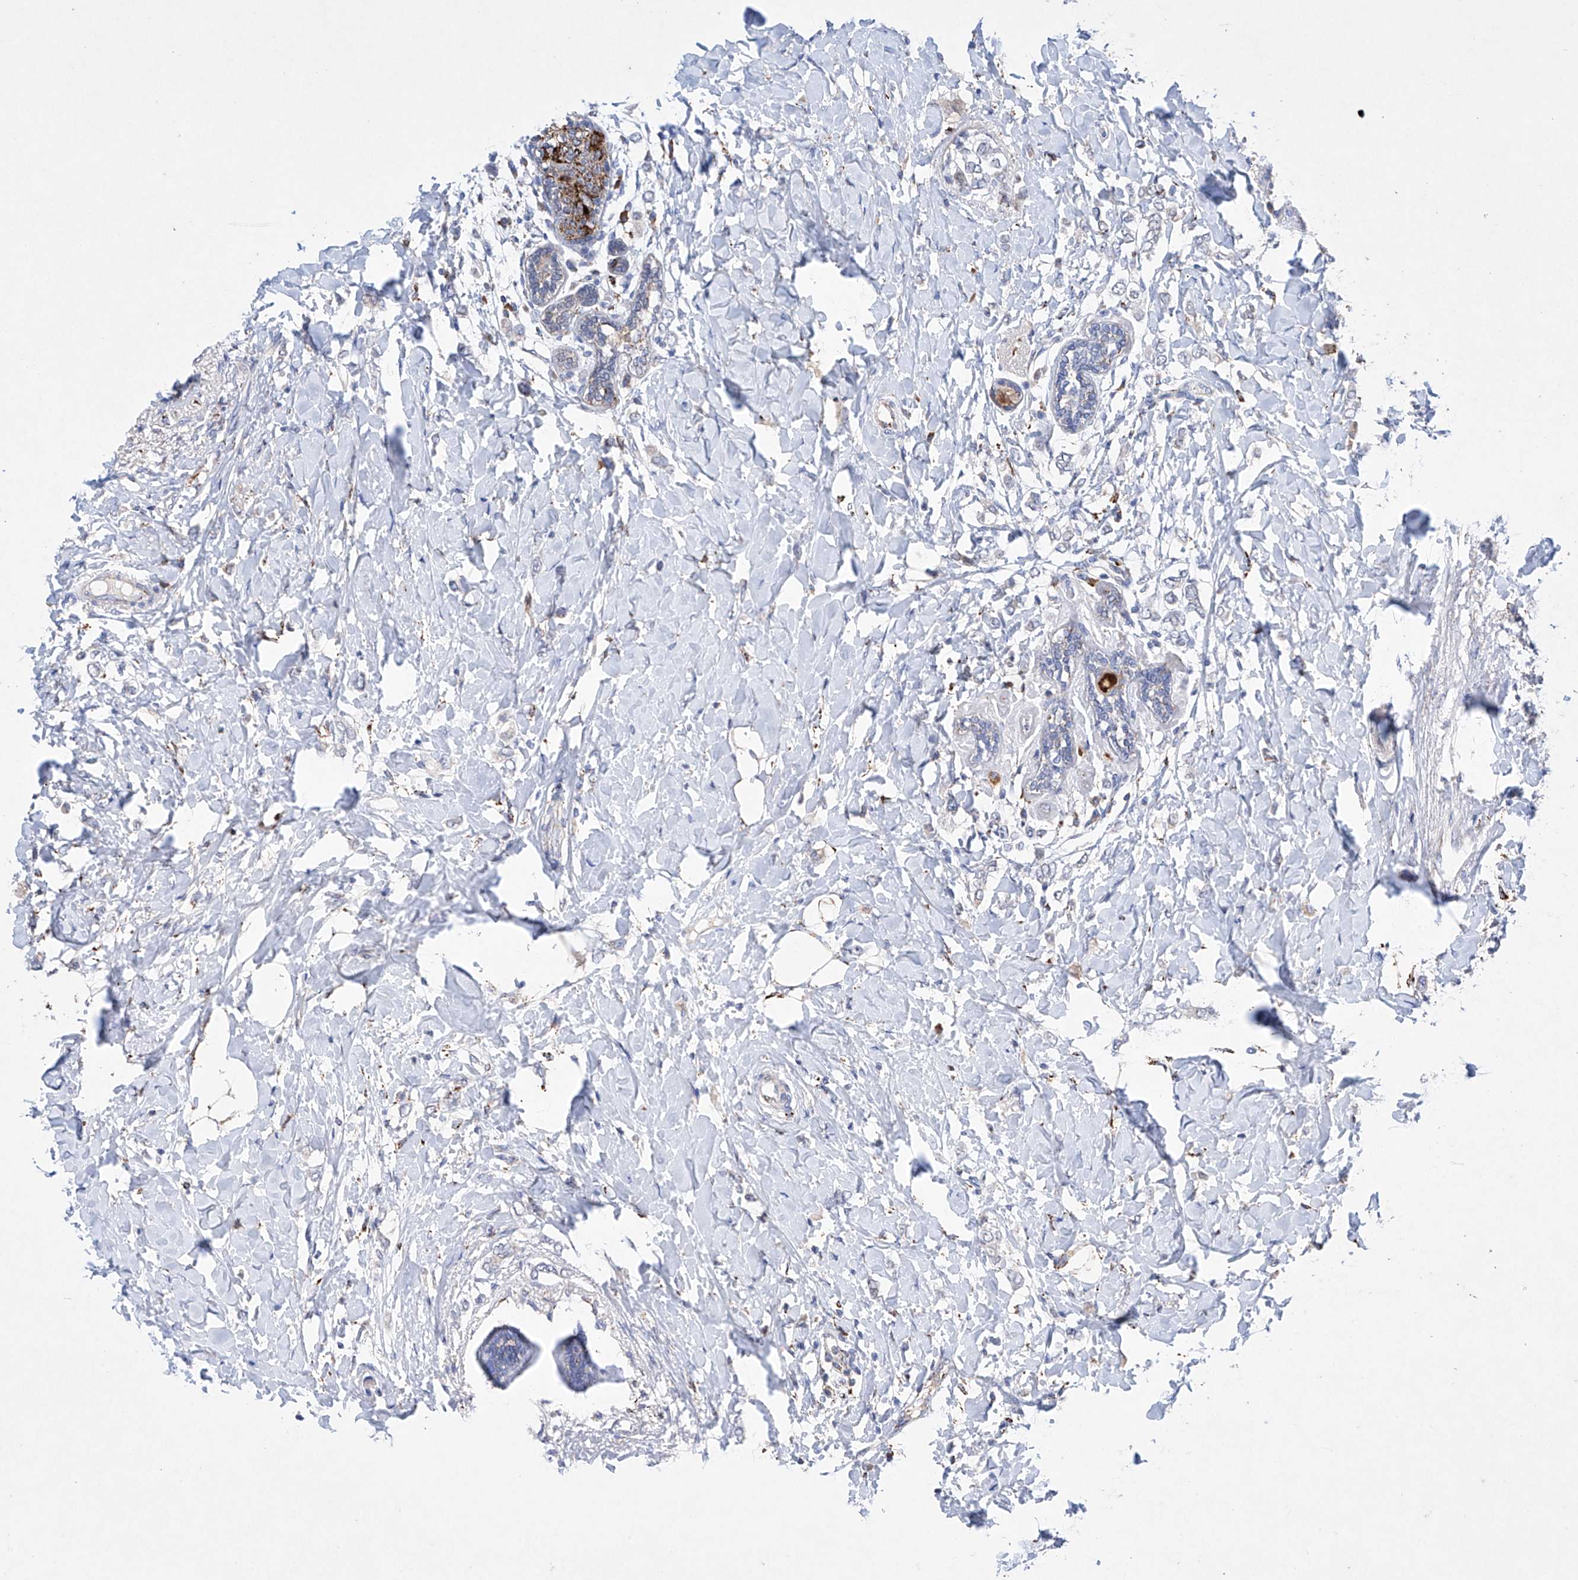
{"staining": {"intensity": "negative", "quantity": "none", "location": "none"}, "tissue": "breast cancer", "cell_type": "Tumor cells", "image_type": "cancer", "snomed": [{"axis": "morphology", "description": "Normal tissue, NOS"}, {"axis": "morphology", "description": "Lobular carcinoma"}, {"axis": "topography", "description": "Breast"}], "caption": "An image of lobular carcinoma (breast) stained for a protein exhibits no brown staining in tumor cells.", "gene": "NRROS", "patient": {"sex": "female", "age": 47}}